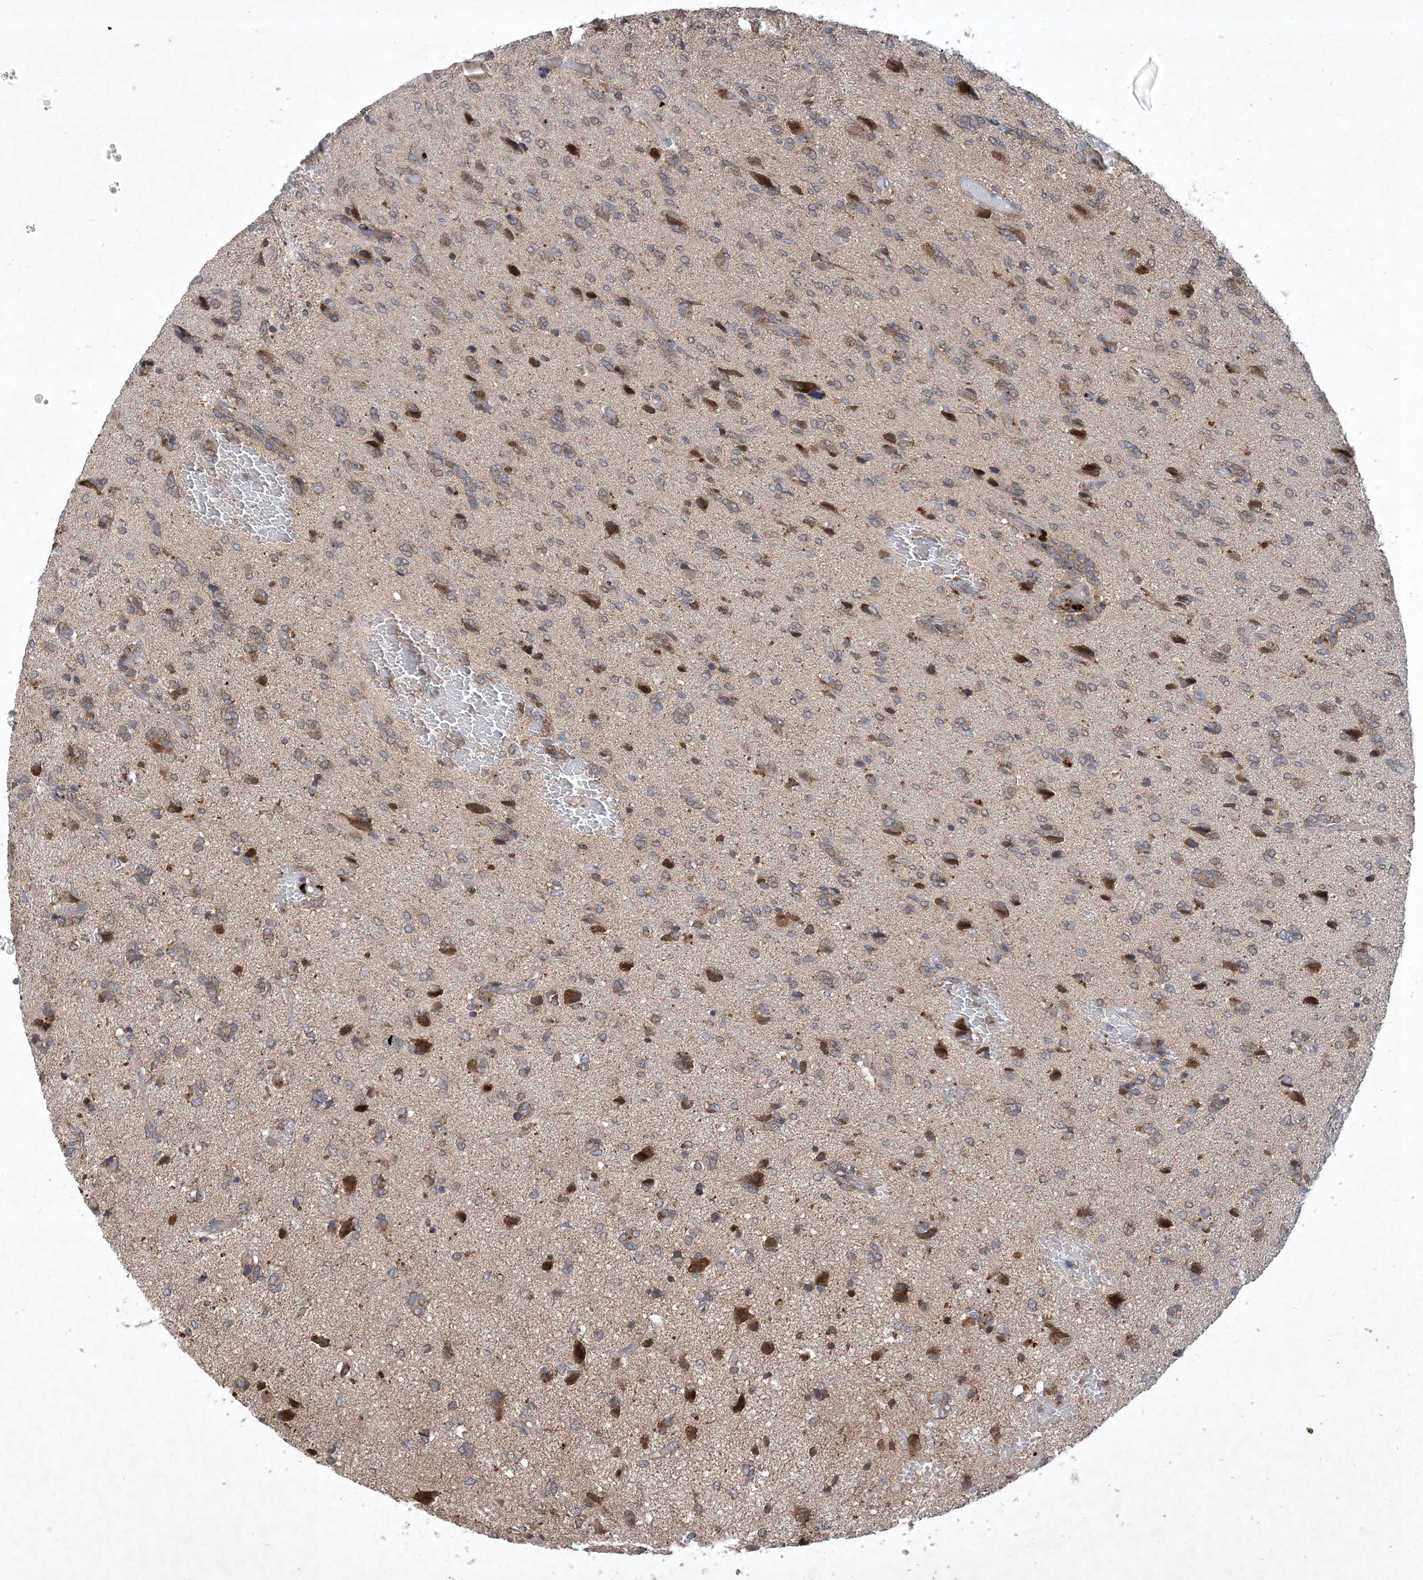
{"staining": {"intensity": "weak", "quantity": "25%-75%", "location": "cytoplasmic/membranous"}, "tissue": "glioma", "cell_type": "Tumor cells", "image_type": "cancer", "snomed": [{"axis": "morphology", "description": "Glioma, malignant, High grade"}, {"axis": "topography", "description": "Brain"}], "caption": "Immunohistochemical staining of human malignant glioma (high-grade) exhibits weak cytoplasmic/membranous protein positivity in approximately 25%-75% of tumor cells.", "gene": "STK19", "patient": {"sex": "female", "age": 59}}